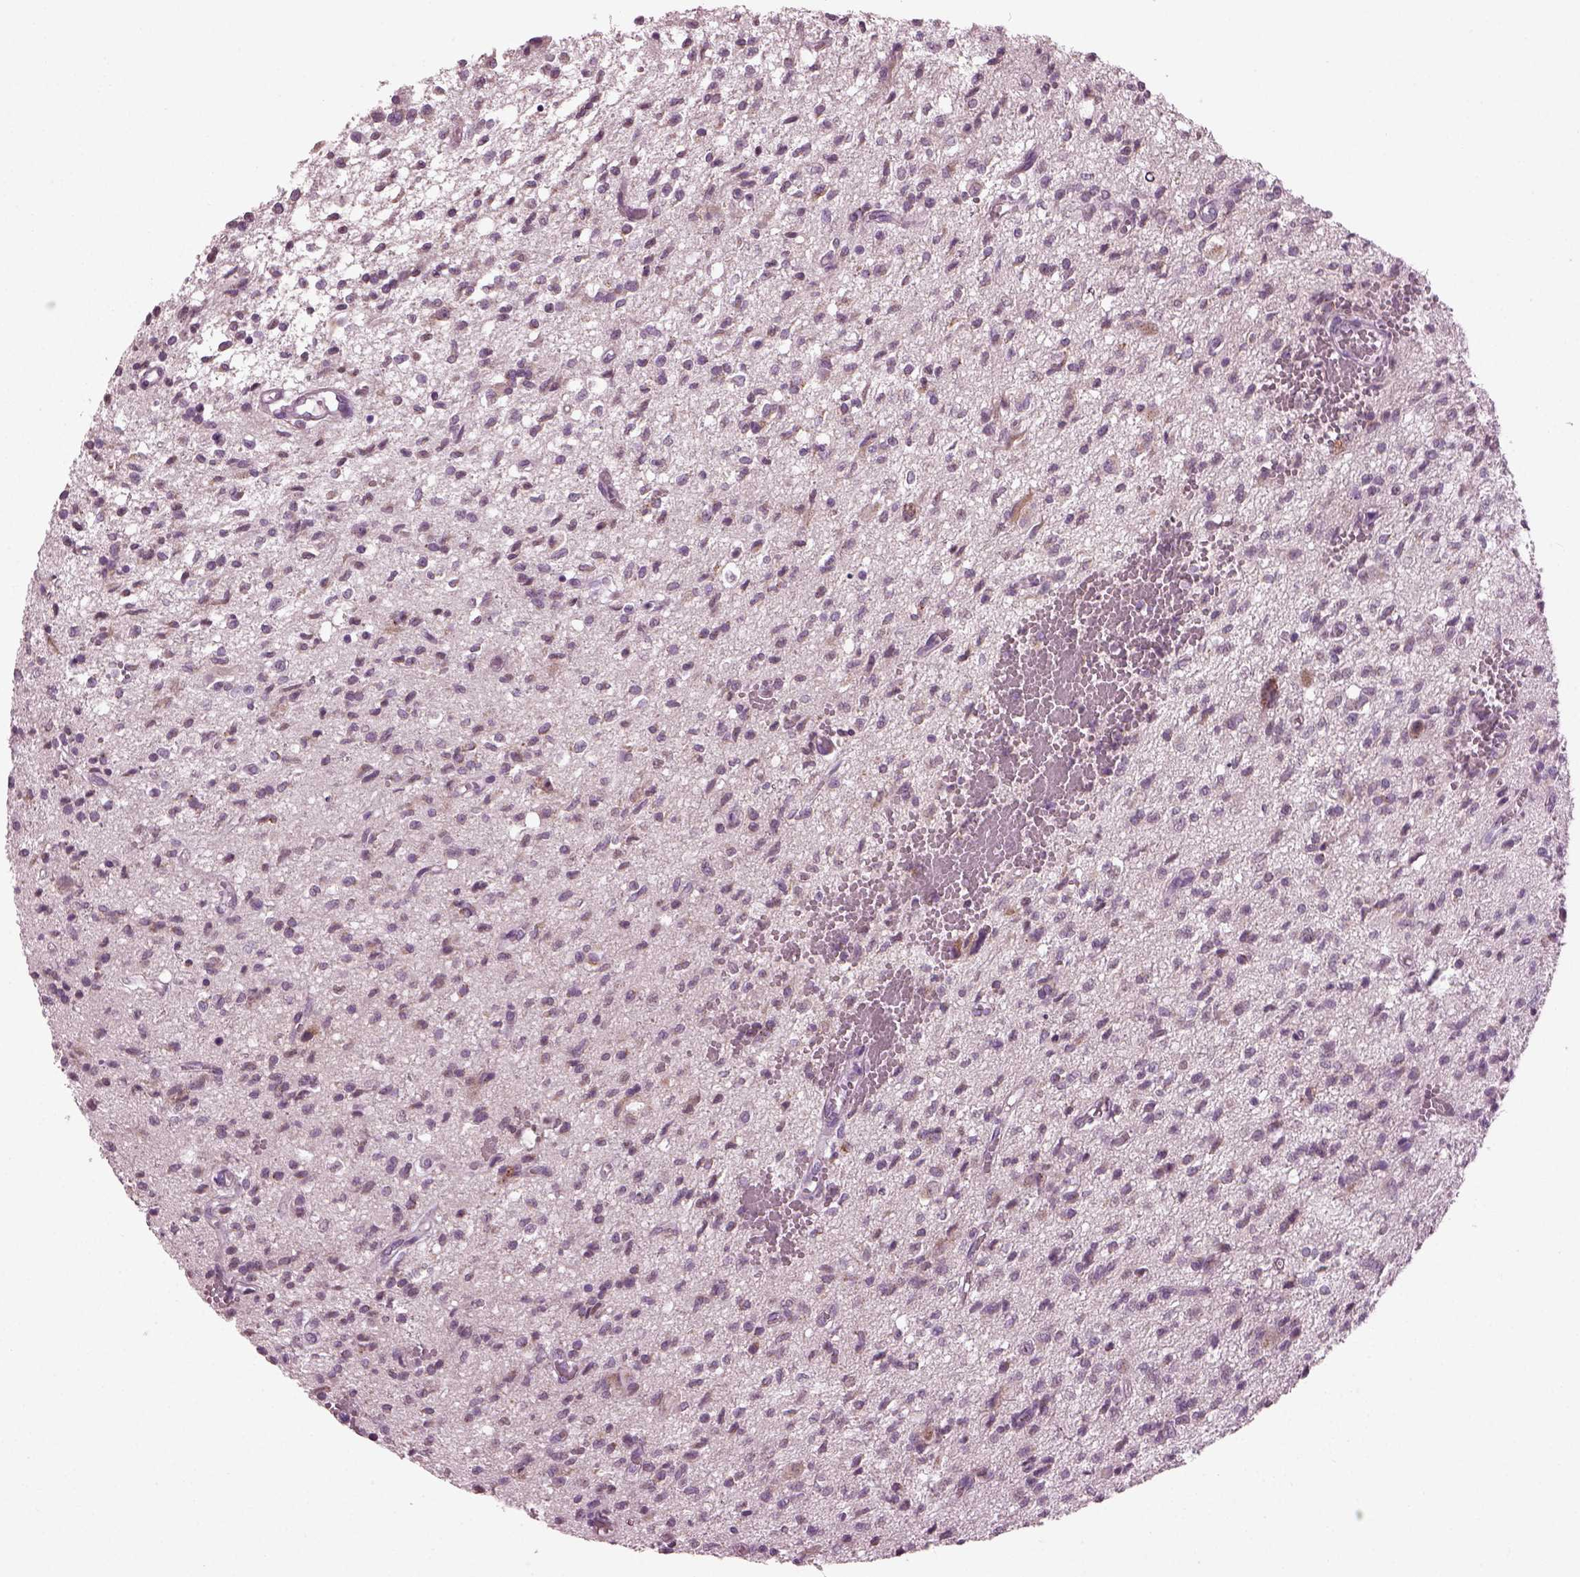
{"staining": {"intensity": "negative", "quantity": "none", "location": "none"}, "tissue": "glioma", "cell_type": "Tumor cells", "image_type": "cancer", "snomed": [{"axis": "morphology", "description": "Glioma, malignant, Low grade"}, {"axis": "topography", "description": "Brain"}], "caption": "Glioma was stained to show a protein in brown. There is no significant expression in tumor cells. (Immunohistochemistry (ihc), brightfield microscopy, high magnification).", "gene": "TMEM231", "patient": {"sex": "male", "age": 64}}